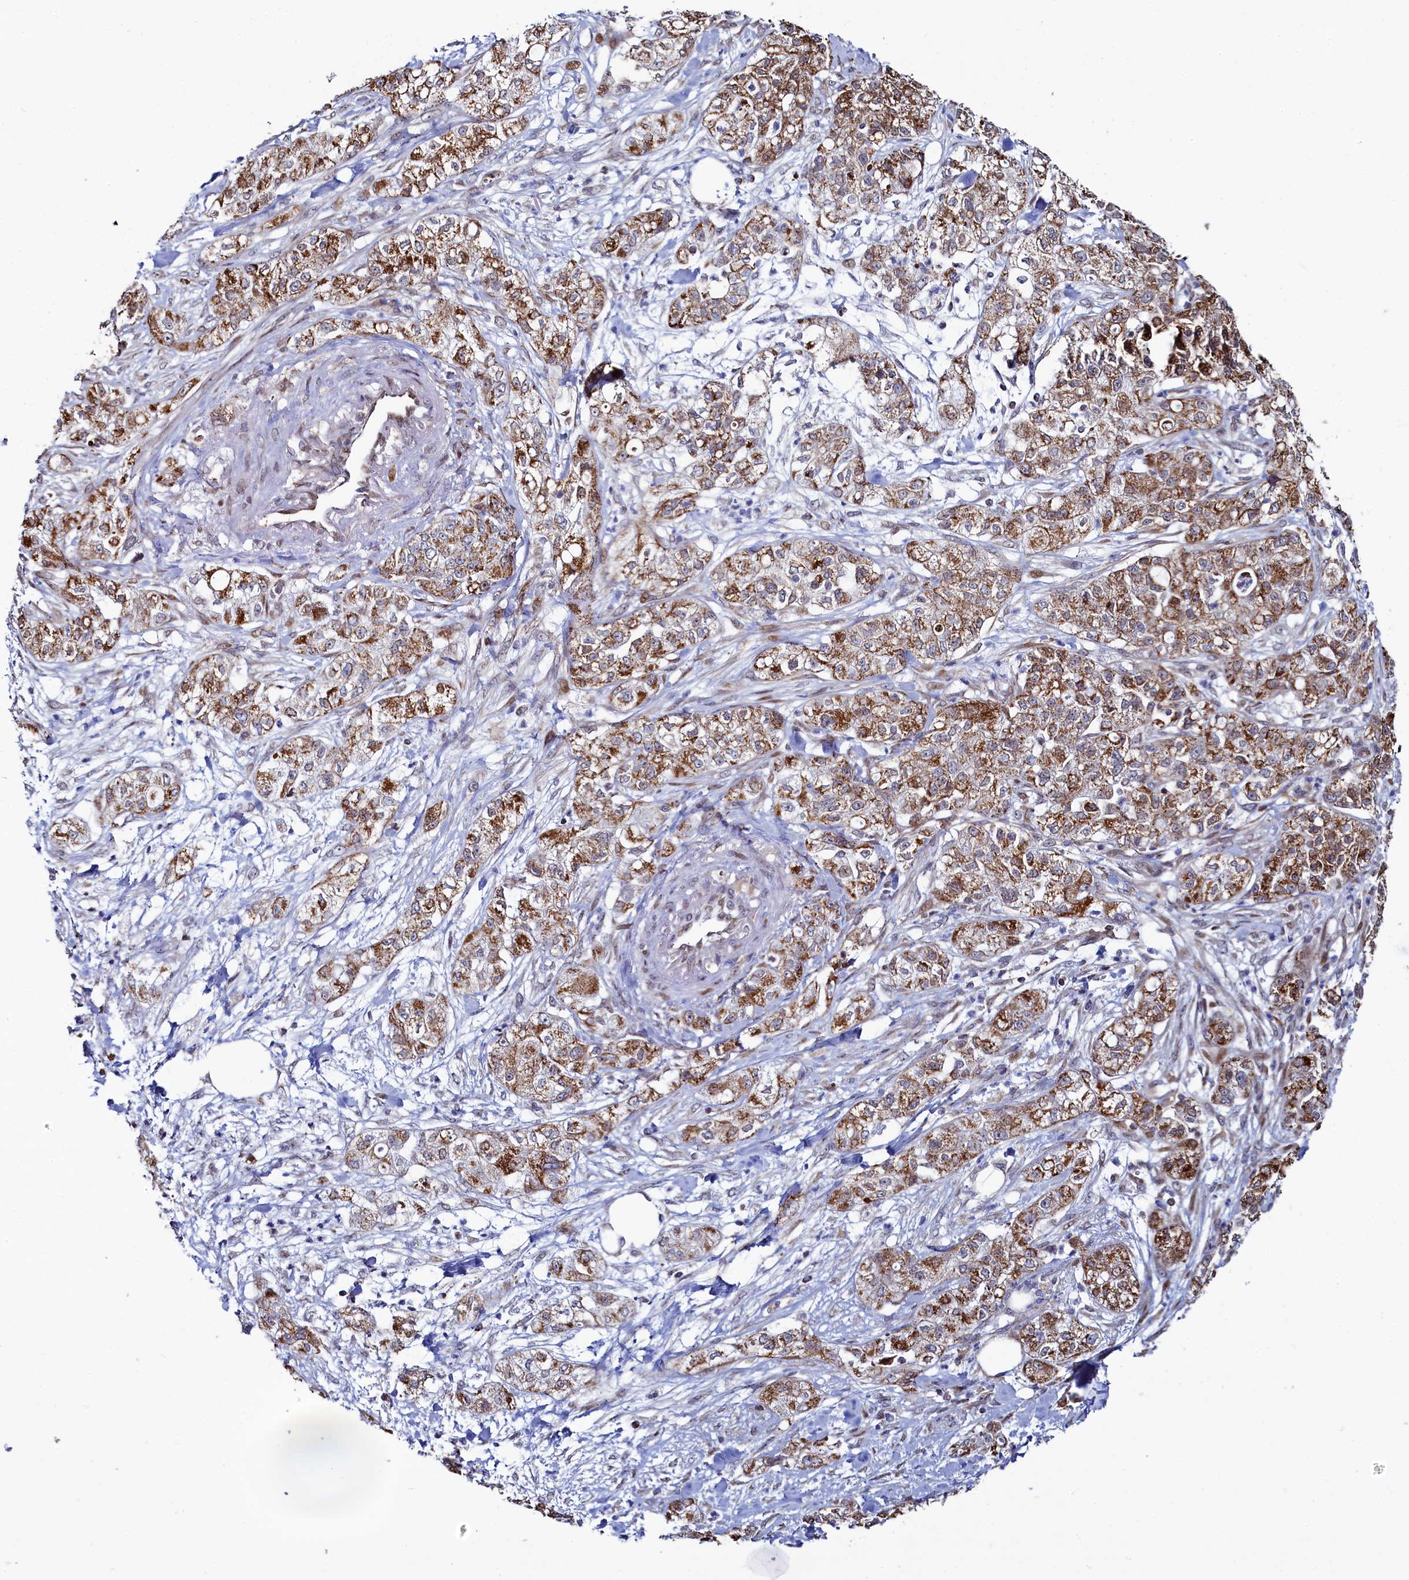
{"staining": {"intensity": "strong", "quantity": ">75%", "location": "cytoplasmic/membranous"}, "tissue": "pancreatic cancer", "cell_type": "Tumor cells", "image_type": "cancer", "snomed": [{"axis": "morphology", "description": "Adenocarcinoma, NOS"}, {"axis": "topography", "description": "Pancreas"}], "caption": "Immunohistochemistry of adenocarcinoma (pancreatic) demonstrates high levels of strong cytoplasmic/membranous expression in approximately >75% of tumor cells.", "gene": "HDGFL3", "patient": {"sex": "female", "age": 78}}